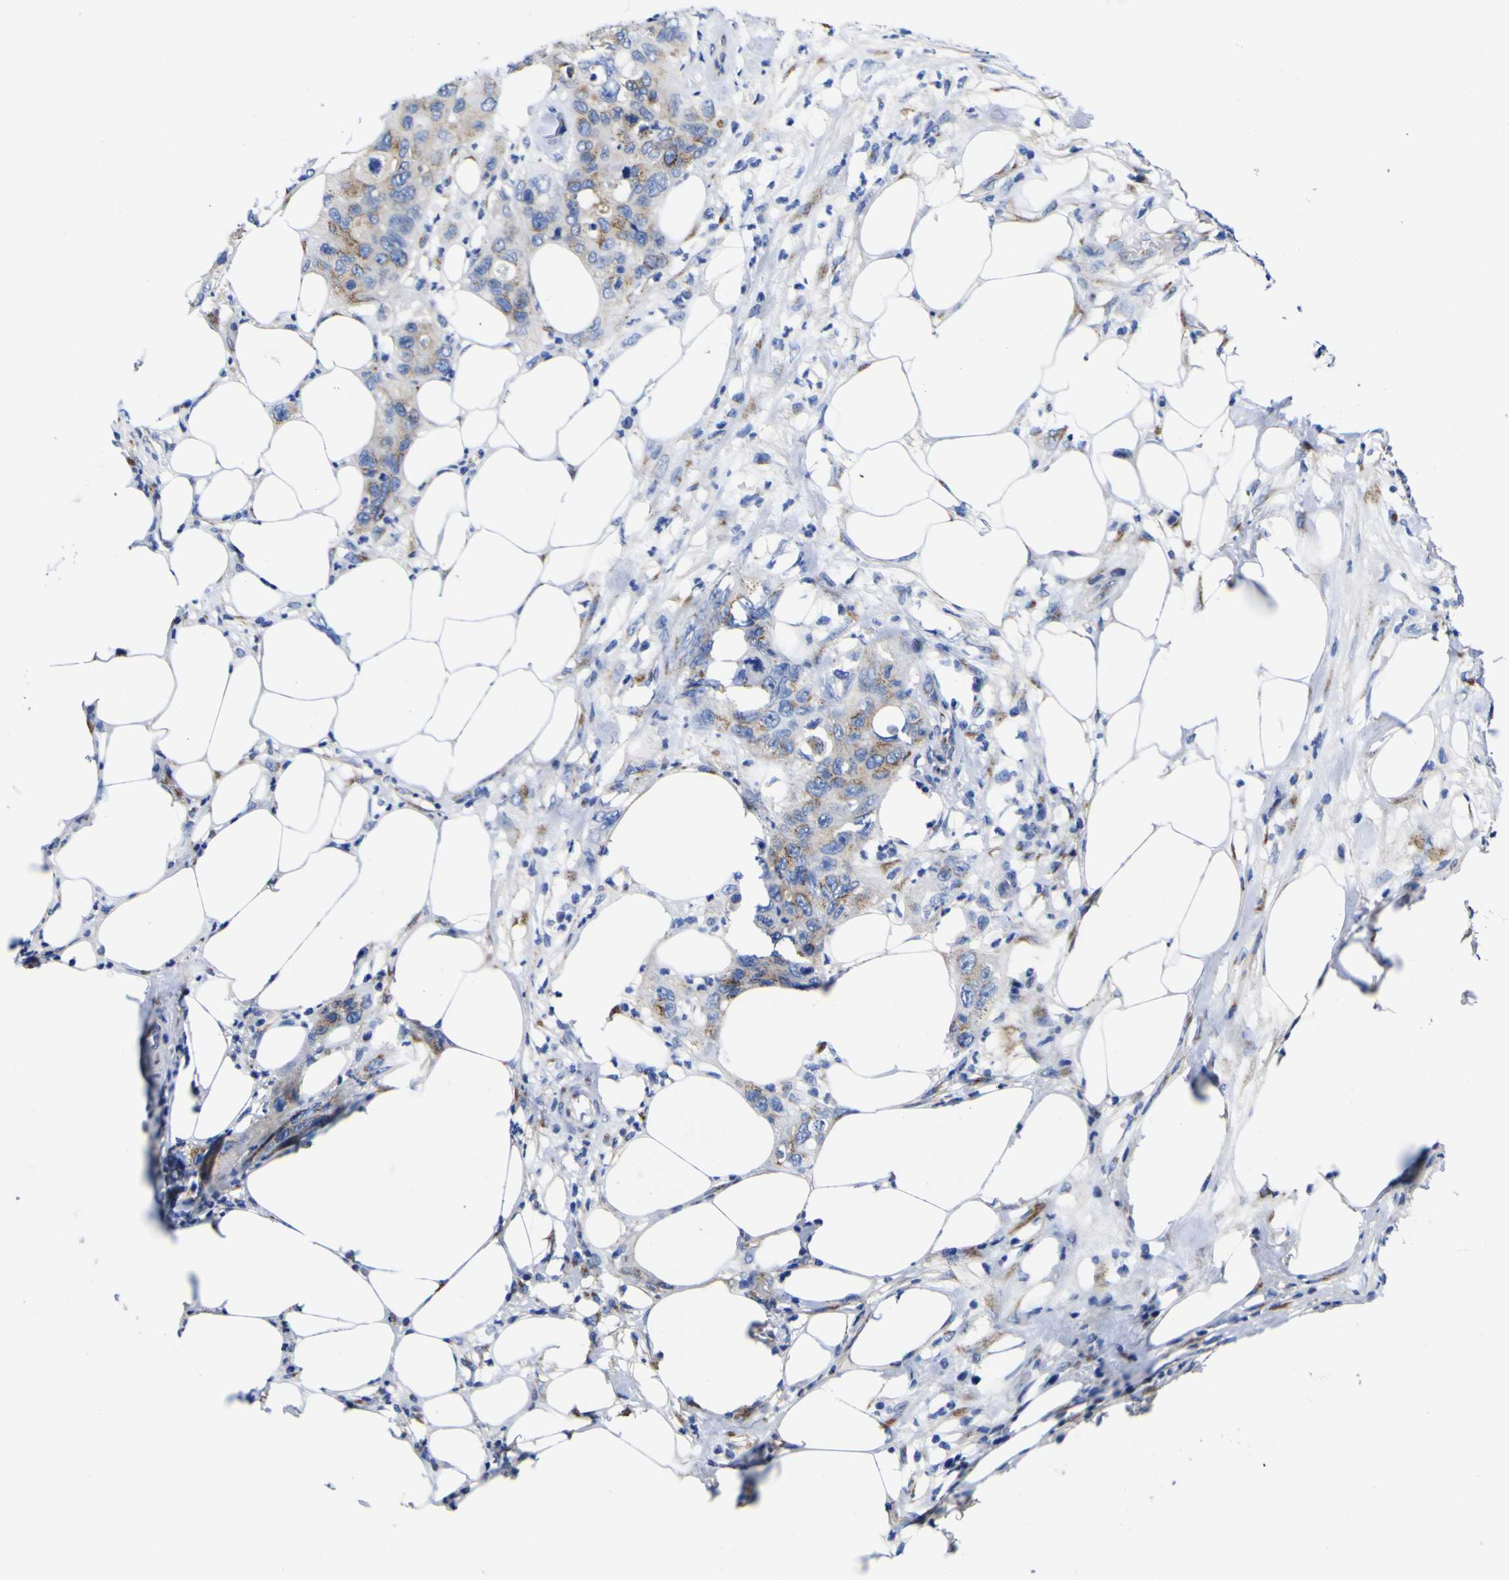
{"staining": {"intensity": "weak", "quantity": "25%-75%", "location": "cytoplasmic/membranous"}, "tissue": "pancreatic cancer", "cell_type": "Tumor cells", "image_type": "cancer", "snomed": [{"axis": "morphology", "description": "Adenocarcinoma, NOS"}, {"axis": "topography", "description": "Pancreas"}], "caption": "High-power microscopy captured an immunohistochemistry image of adenocarcinoma (pancreatic), revealing weak cytoplasmic/membranous expression in about 25%-75% of tumor cells. (DAB = brown stain, brightfield microscopy at high magnification).", "gene": "GOLM1", "patient": {"sex": "female", "age": 71}}